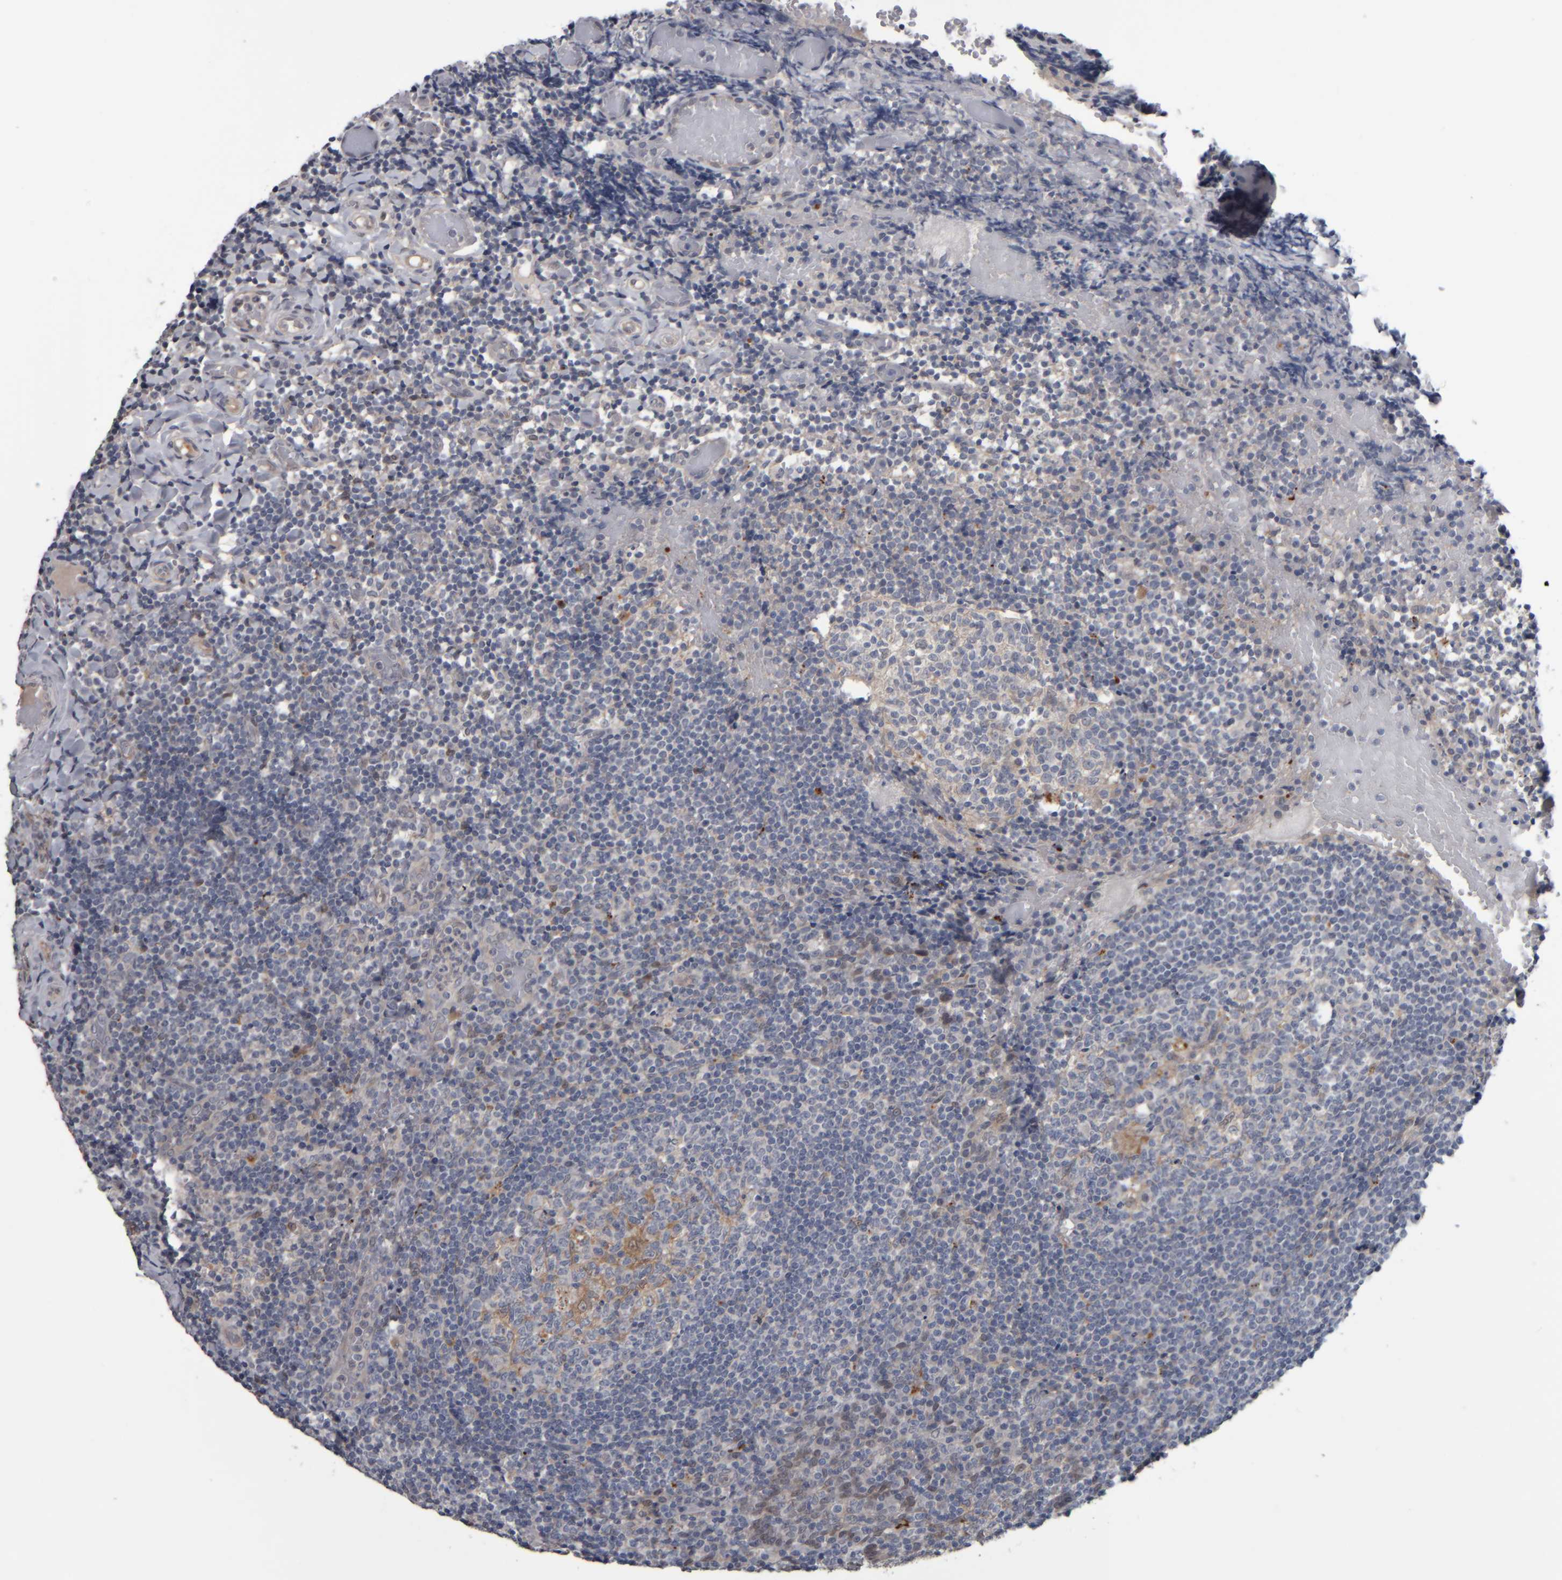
{"staining": {"intensity": "moderate", "quantity": "<25%", "location": "cytoplasmic/membranous"}, "tissue": "tonsil", "cell_type": "Germinal center cells", "image_type": "normal", "snomed": [{"axis": "morphology", "description": "Normal tissue, NOS"}, {"axis": "topography", "description": "Tonsil"}], "caption": "Immunohistochemistry (IHC) (DAB (3,3'-diaminobenzidine)) staining of benign tonsil displays moderate cytoplasmic/membranous protein expression in approximately <25% of germinal center cells.", "gene": "COL14A1", "patient": {"sex": "female", "age": 19}}